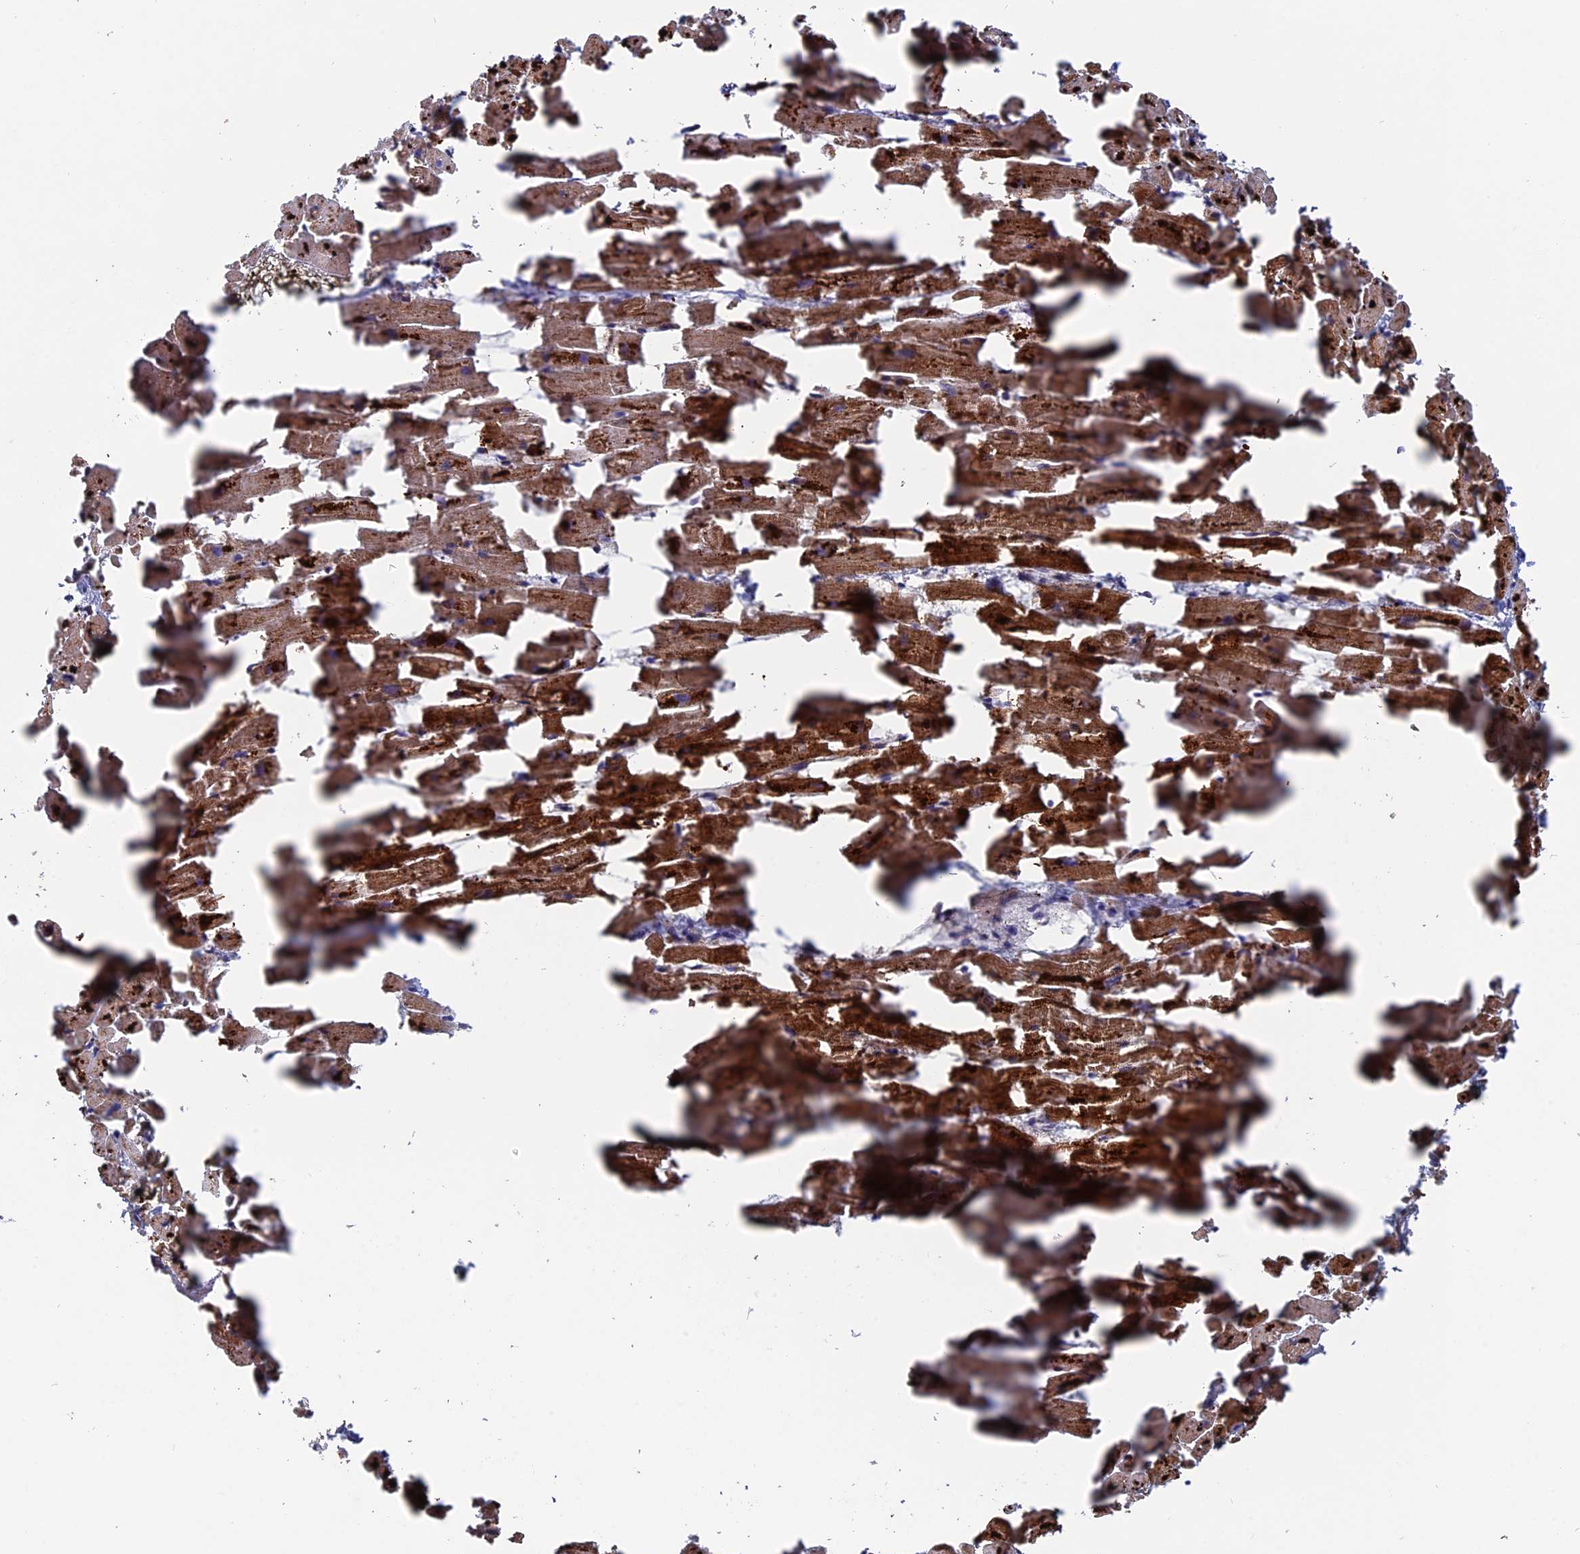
{"staining": {"intensity": "strong", "quantity": ">75%", "location": "cytoplasmic/membranous"}, "tissue": "heart muscle", "cell_type": "Cardiomyocytes", "image_type": "normal", "snomed": [{"axis": "morphology", "description": "Normal tissue, NOS"}, {"axis": "topography", "description": "Heart"}], "caption": "Brown immunohistochemical staining in normal heart muscle demonstrates strong cytoplasmic/membranous staining in about >75% of cardiomyocytes.", "gene": "TGFA", "patient": {"sex": "female", "age": 64}}